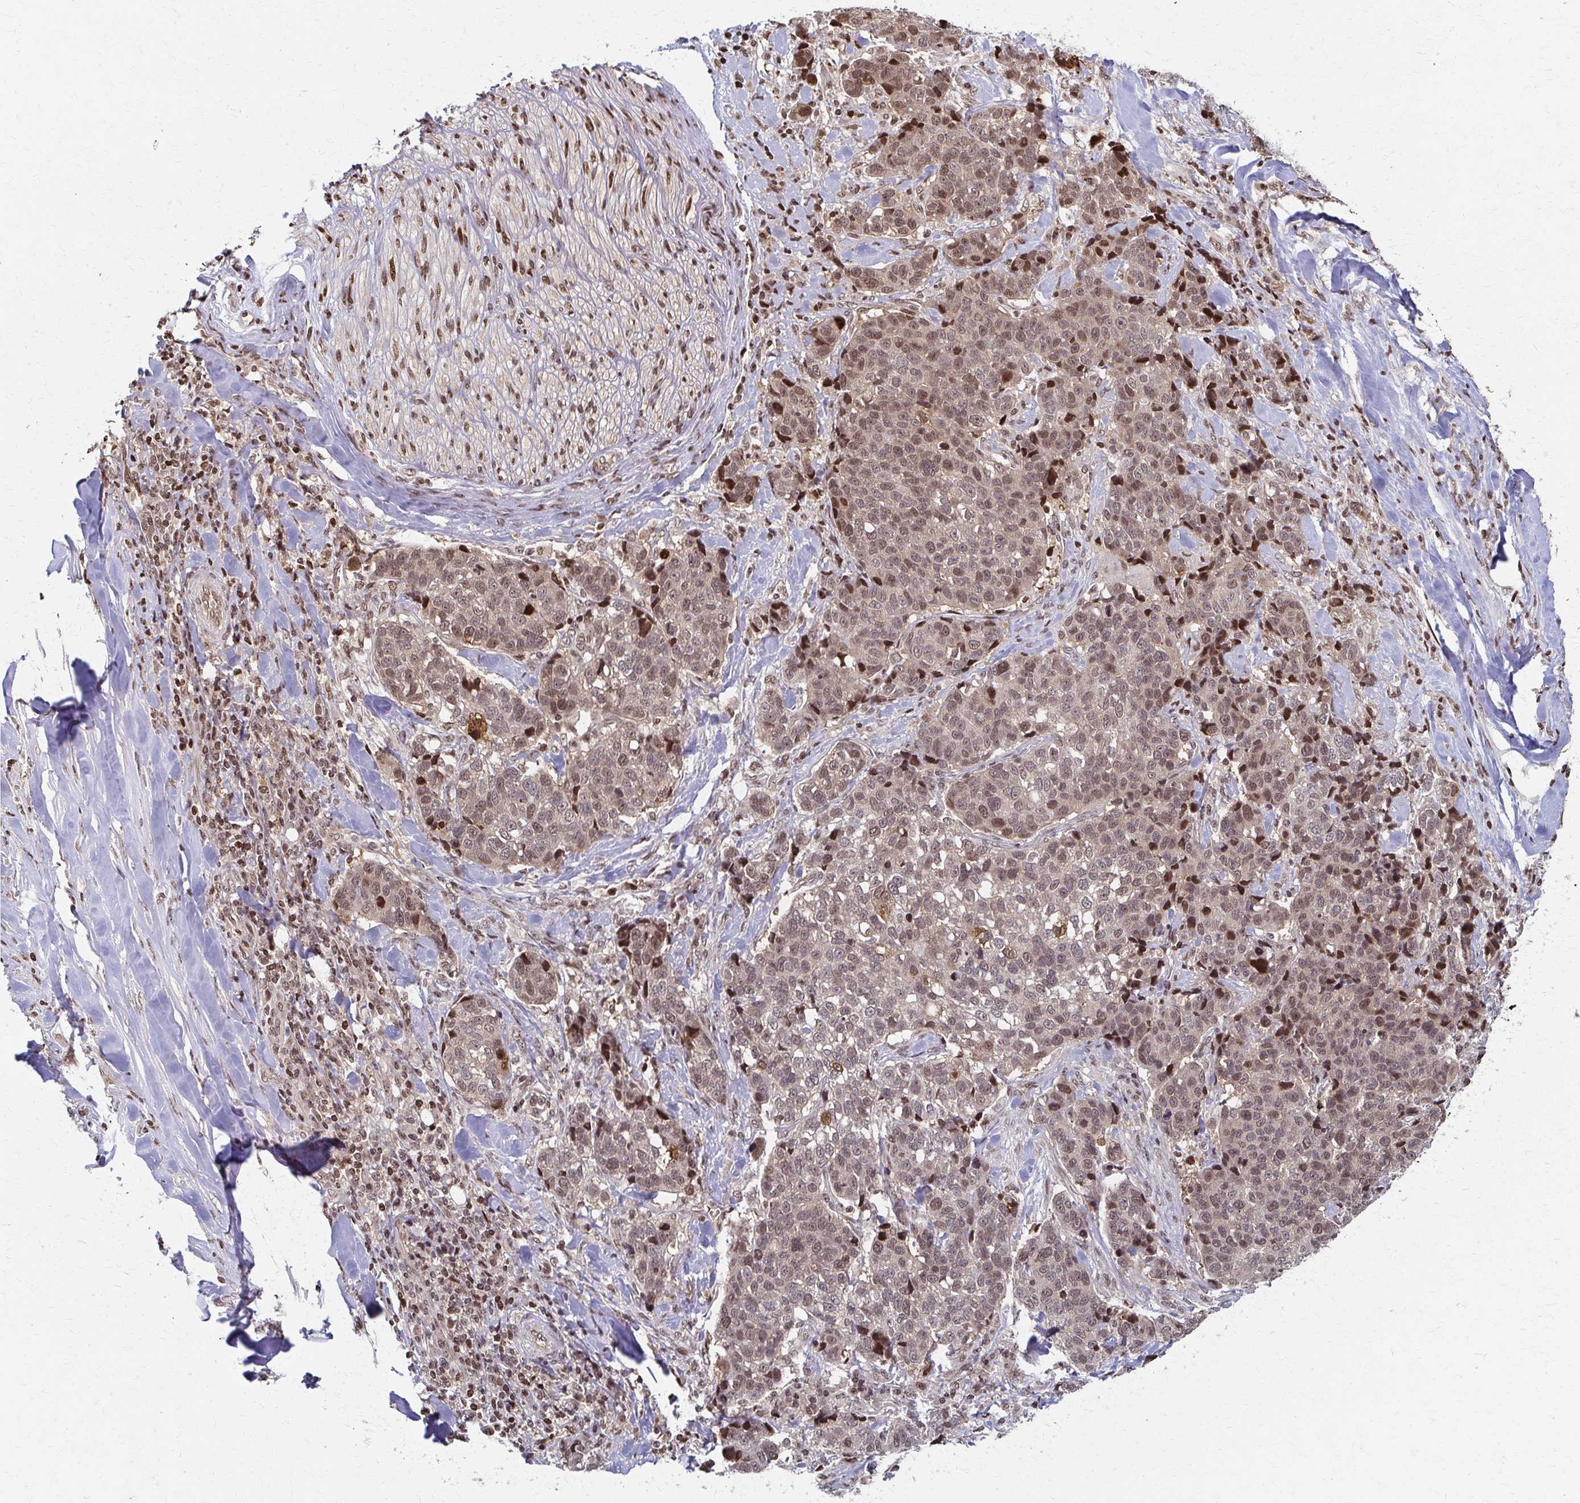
{"staining": {"intensity": "moderate", "quantity": "25%-75%", "location": "nuclear"}, "tissue": "lung cancer", "cell_type": "Tumor cells", "image_type": "cancer", "snomed": [{"axis": "morphology", "description": "Squamous cell carcinoma, NOS"}, {"axis": "topography", "description": "Lymph node"}, {"axis": "topography", "description": "Lung"}], "caption": "Lung squamous cell carcinoma stained for a protein exhibits moderate nuclear positivity in tumor cells.", "gene": "PSMD7", "patient": {"sex": "male", "age": 61}}